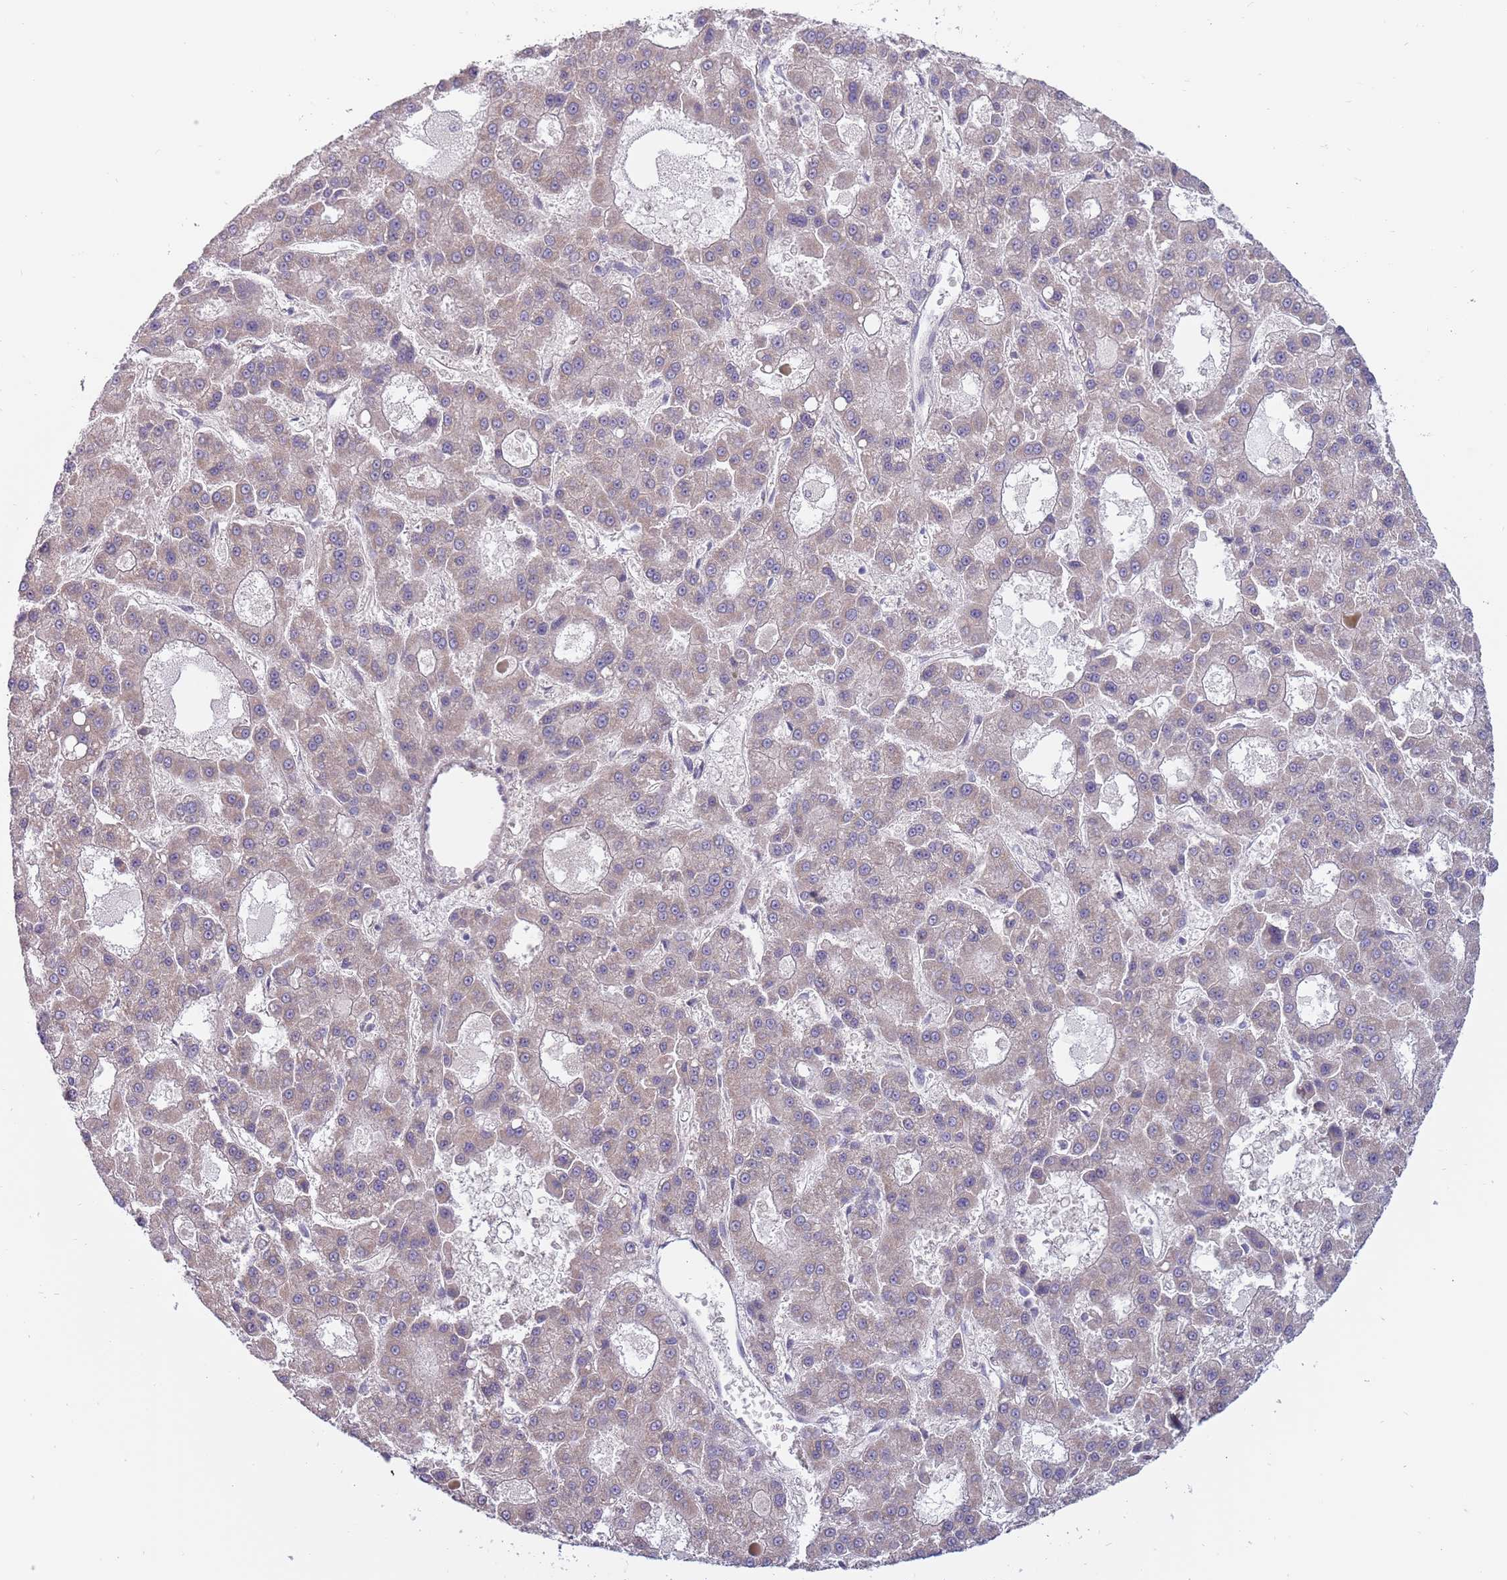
{"staining": {"intensity": "negative", "quantity": "none", "location": "none"}, "tissue": "liver cancer", "cell_type": "Tumor cells", "image_type": "cancer", "snomed": [{"axis": "morphology", "description": "Carcinoma, Hepatocellular, NOS"}, {"axis": "topography", "description": "Liver"}], "caption": "A high-resolution image shows immunohistochemistry (IHC) staining of liver hepatocellular carcinoma, which displays no significant staining in tumor cells.", "gene": "RNF181", "patient": {"sex": "male", "age": 70}}